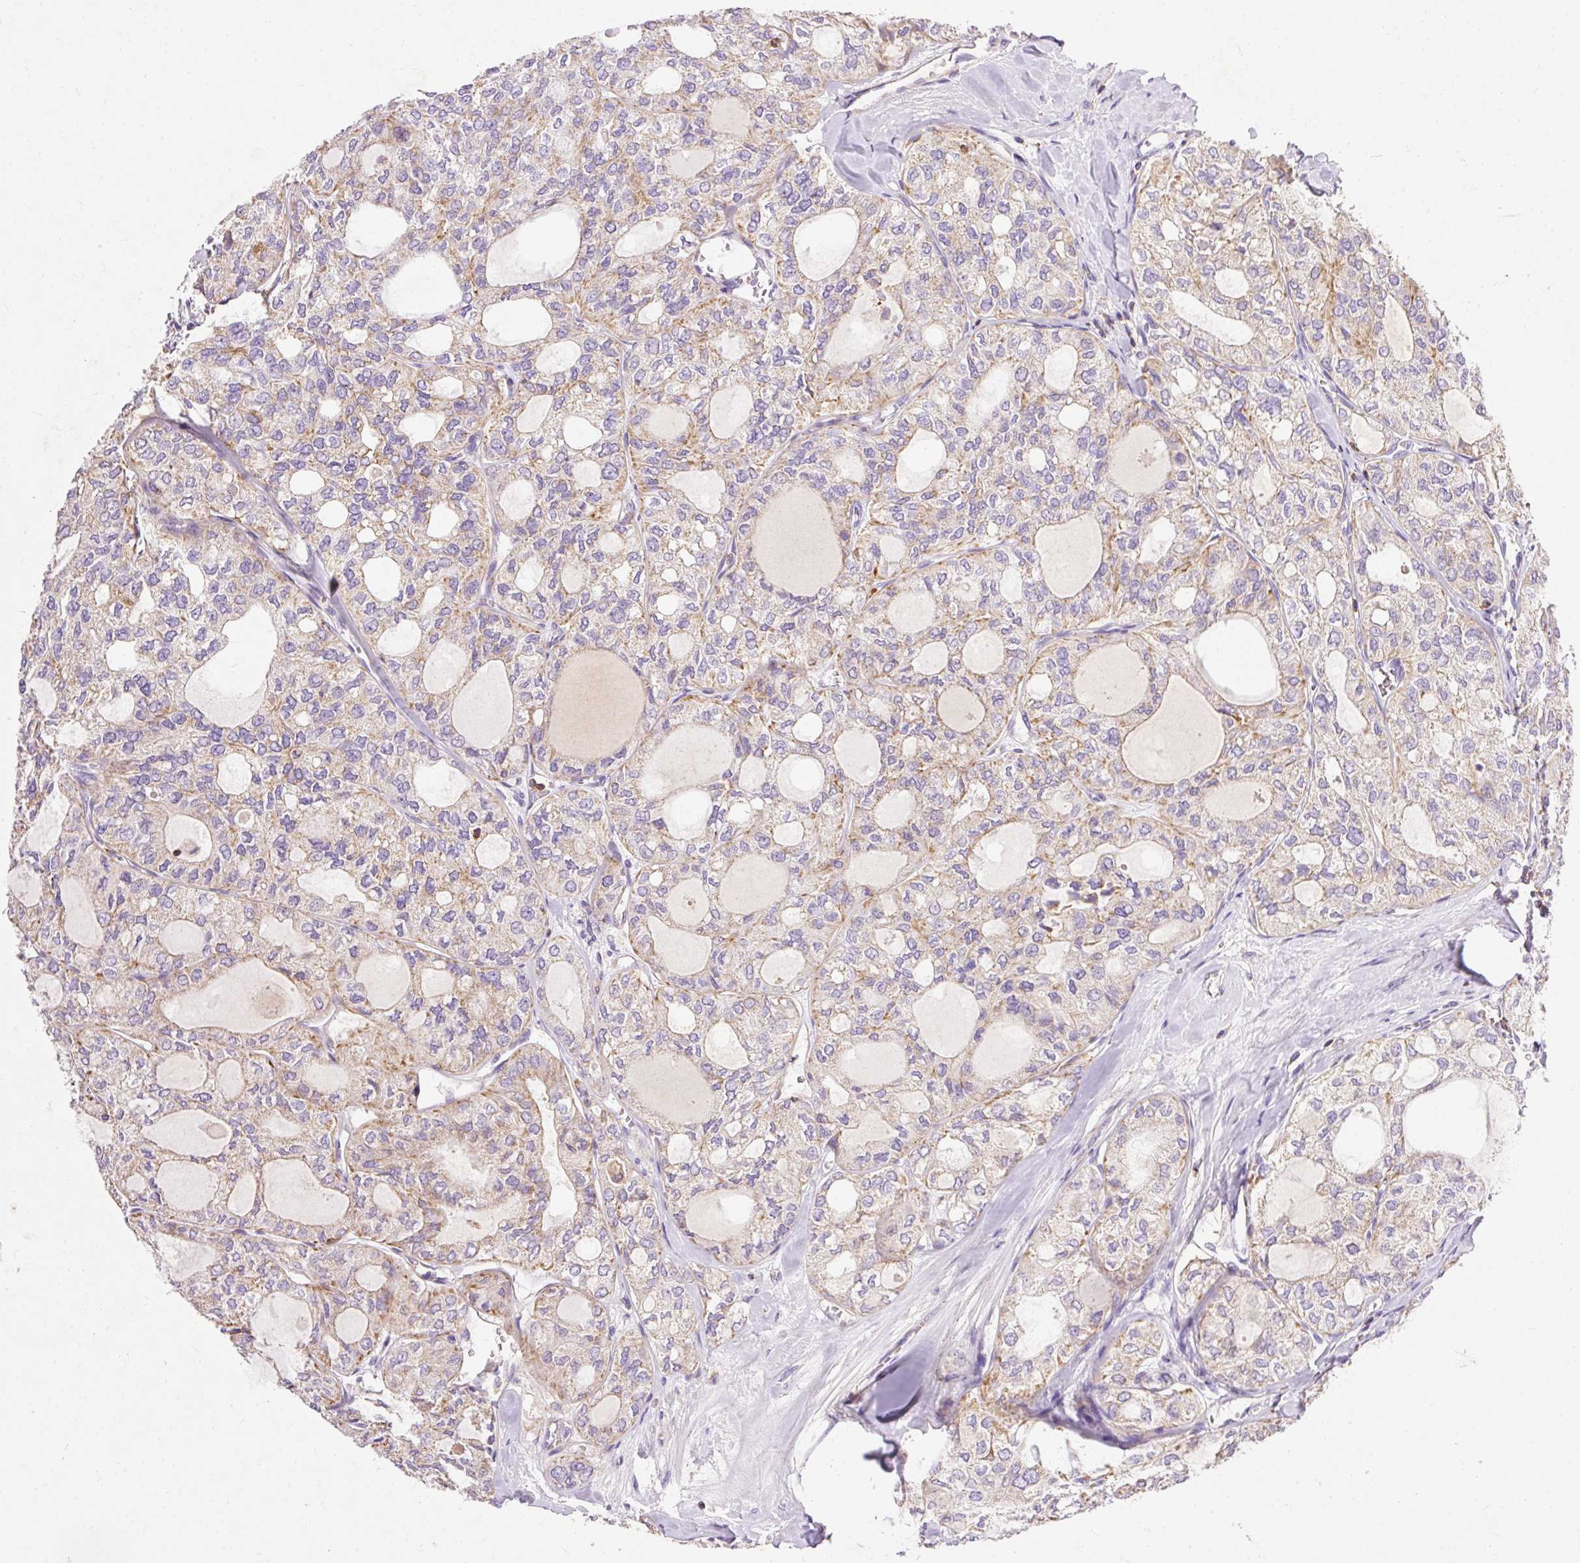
{"staining": {"intensity": "weak", "quantity": ">75%", "location": "cytoplasmic/membranous"}, "tissue": "thyroid cancer", "cell_type": "Tumor cells", "image_type": "cancer", "snomed": [{"axis": "morphology", "description": "Follicular adenoma carcinoma, NOS"}, {"axis": "topography", "description": "Thyroid gland"}], "caption": "A high-resolution image shows IHC staining of thyroid follicular adenoma carcinoma, which displays weak cytoplasmic/membranous staining in about >75% of tumor cells.", "gene": "IMMT", "patient": {"sex": "male", "age": 75}}